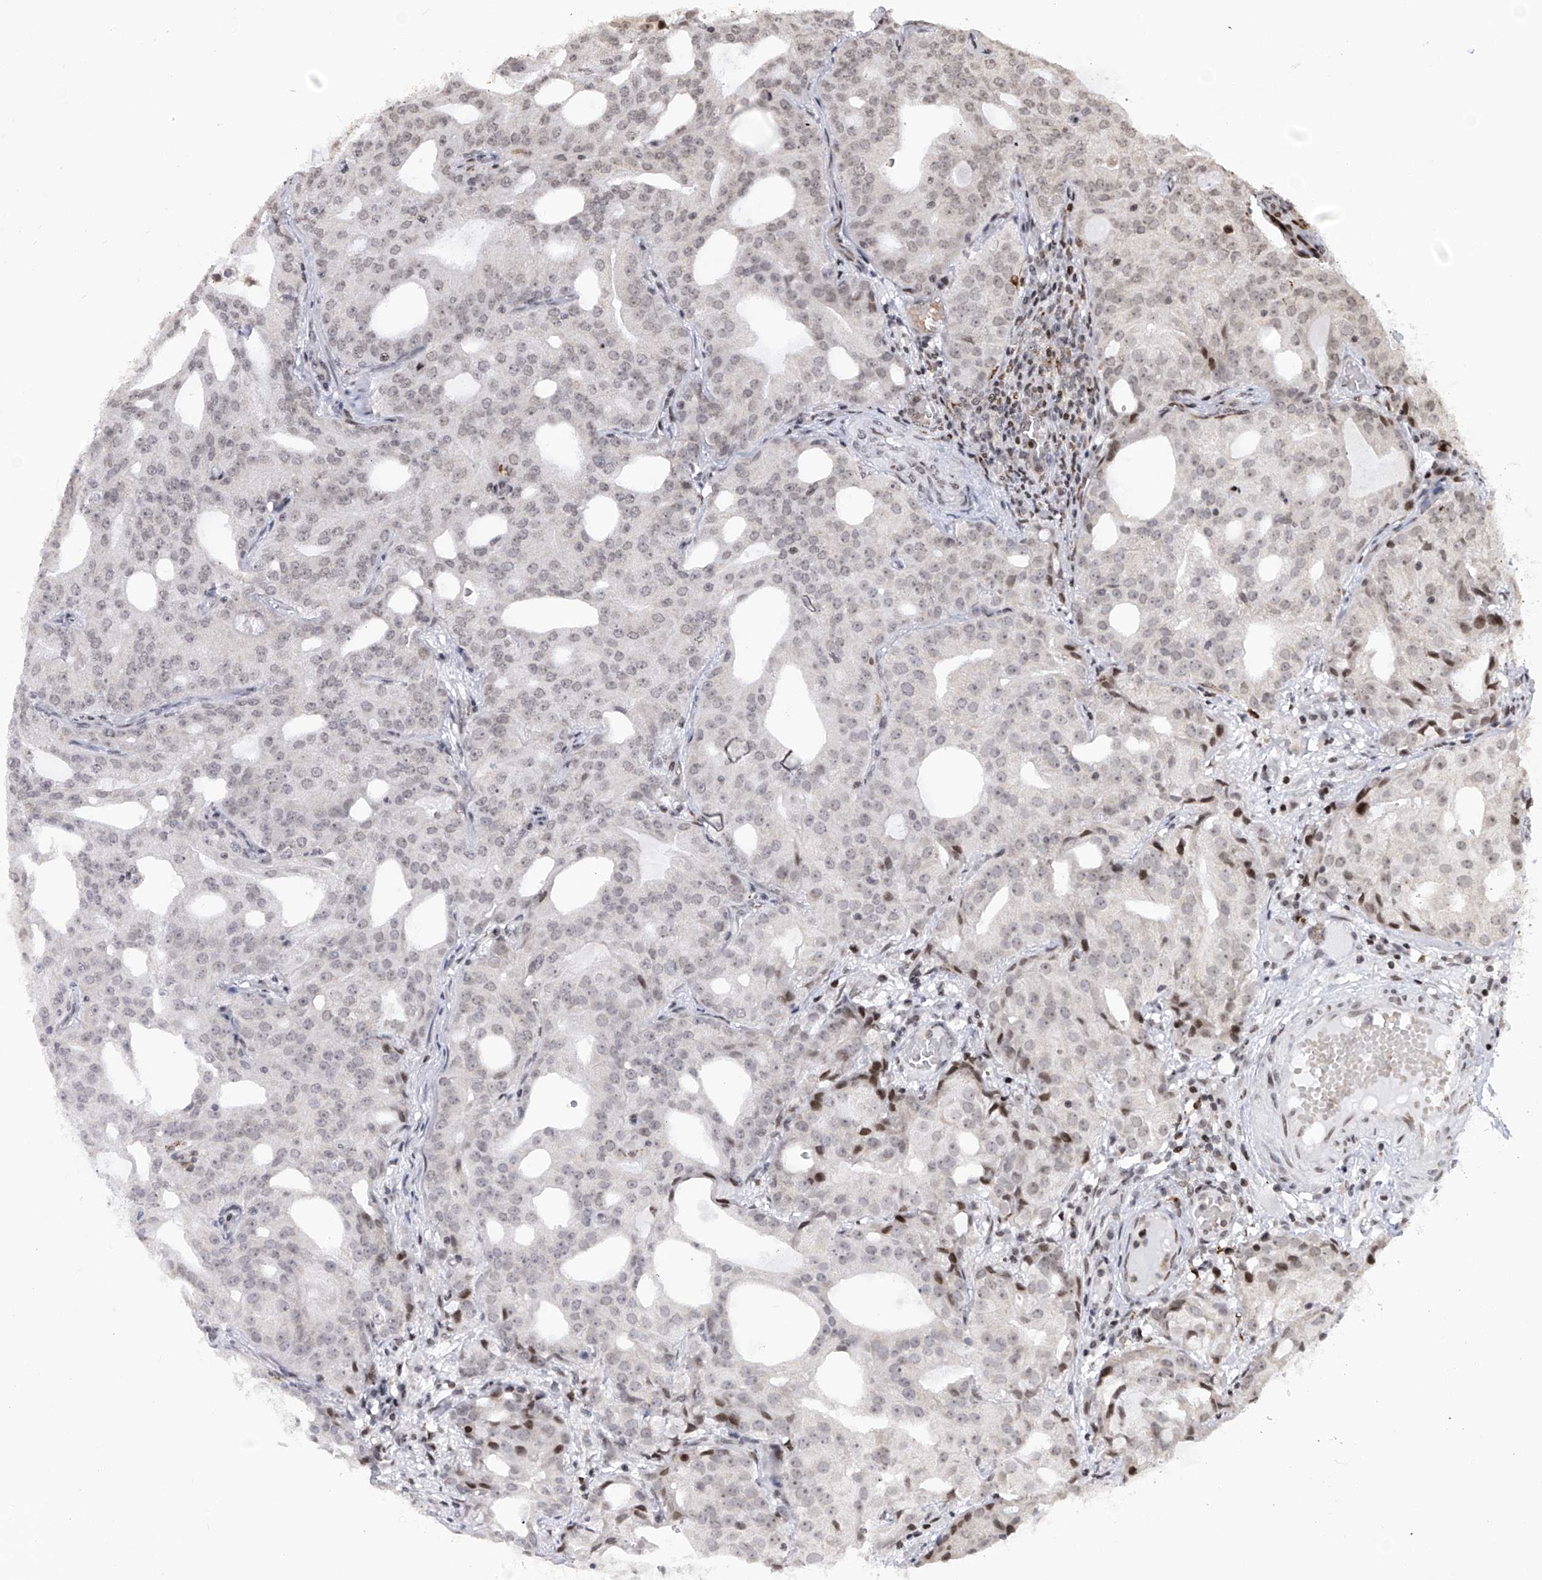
{"staining": {"intensity": "negative", "quantity": "none", "location": "none"}, "tissue": "prostate cancer", "cell_type": "Tumor cells", "image_type": "cancer", "snomed": [{"axis": "morphology", "description": "Adenocarcinoma, Medium grade"}, {"axis": "topography", "description": "Prostate"}], "caption": "The immunohistochemistry (IHC) micrograph has no significant staining in tumor cells of adenocarcinoma (medium-grade) (prostate) tissue. (Brightfield microscopy of DAB (3,3'-diaminobenzidine) IHC at high magnification).", "gene": "PAK1IP1", "patient": {"sex": "male", "age": 88}}